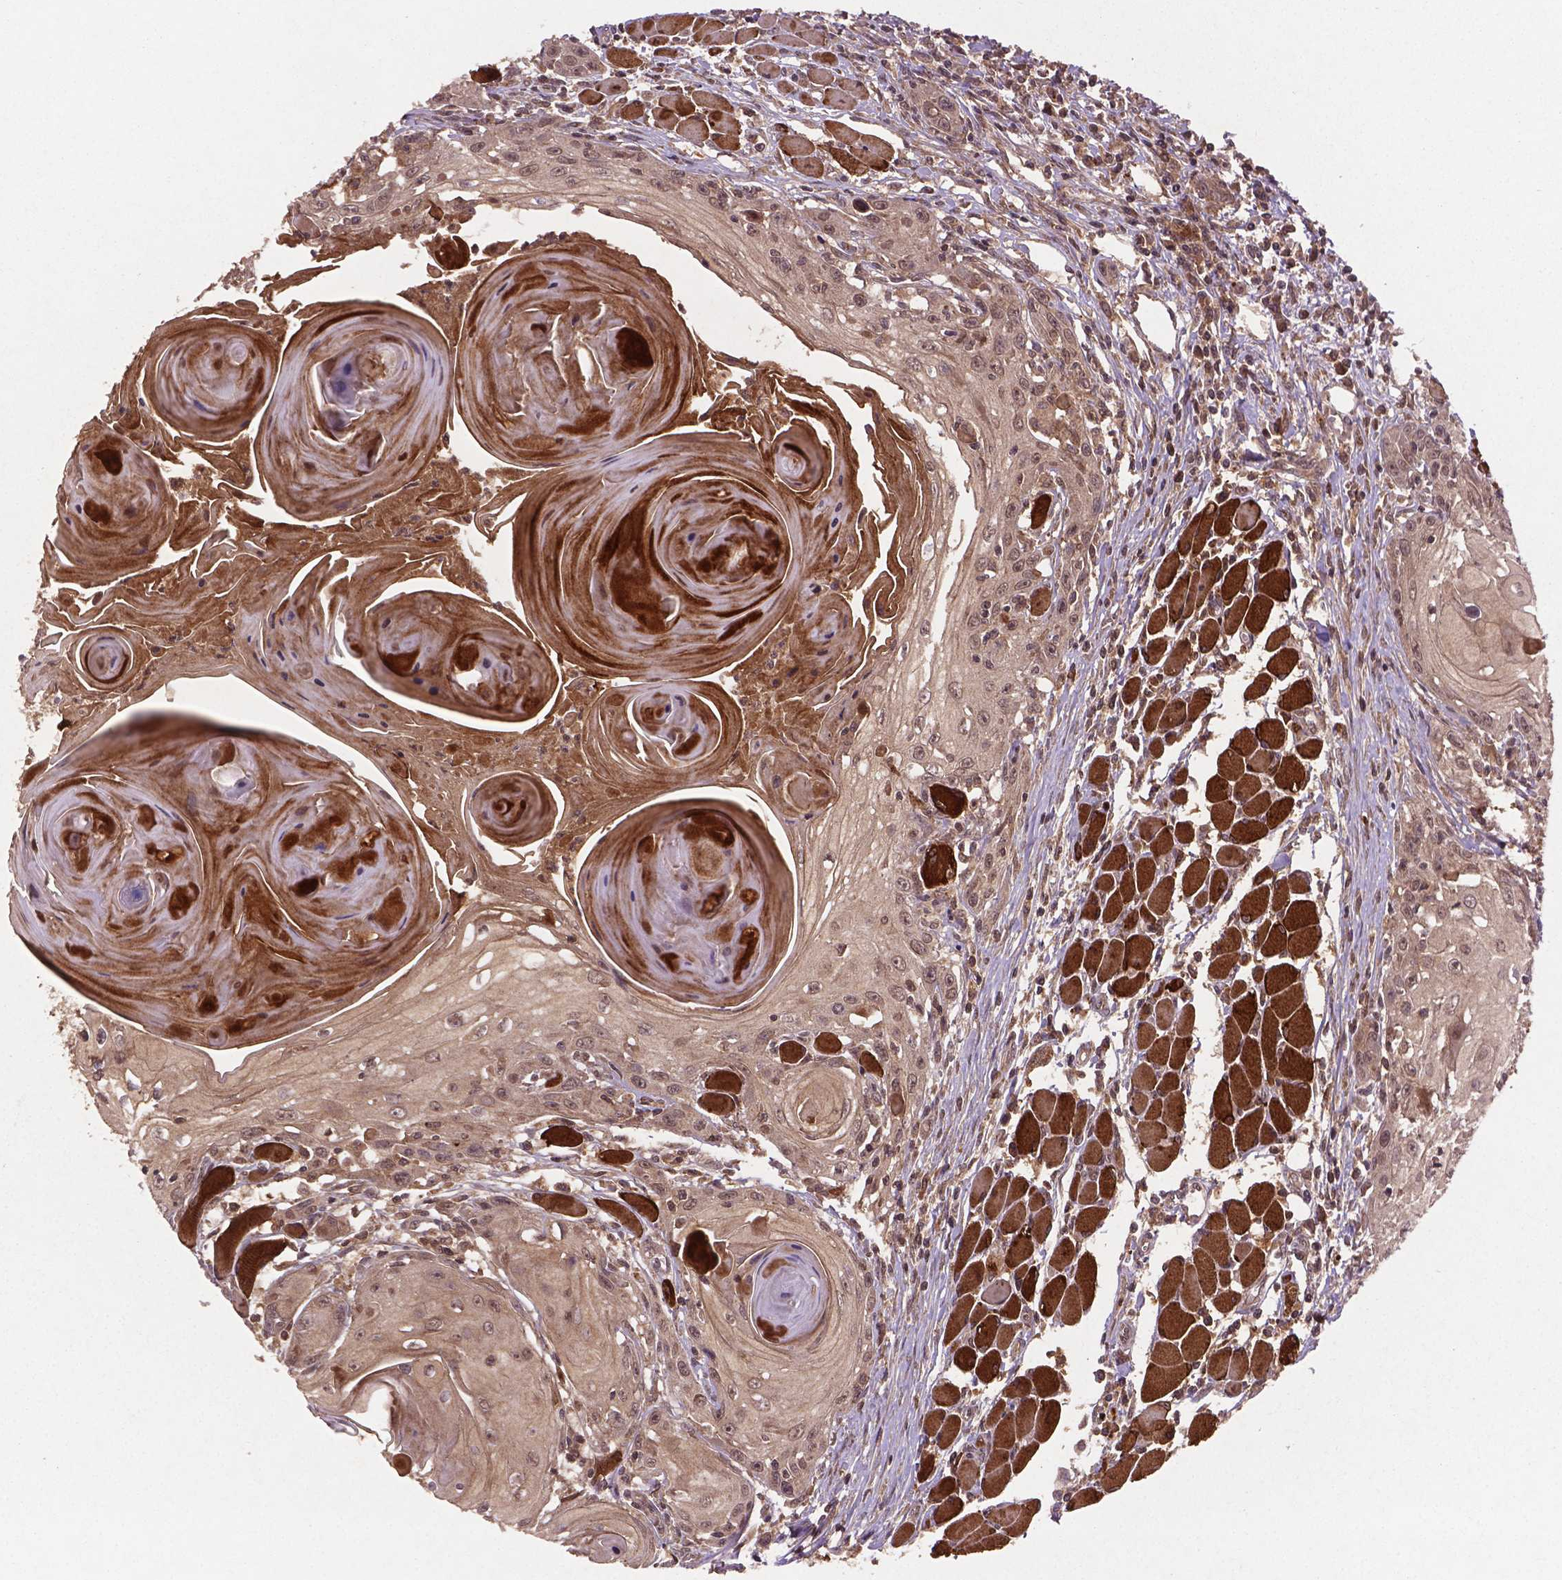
{"staining": {"intensity": "weak", "quantity": ">75%", "location": "cytoplasmic/membranous,nuclear"}, "tissue": "head and neck cancer", "cell_type": "Tumor cells", "image_type": "cancer", "snomed": [{"axis": "morphology", "description": "Squamous cell carcinoma, NOS"}, {"axis": "topography", "description": "Head-Neck"}], "caption": "Protein staining of head and neck squamous cell carcinoma tissue exhibits weak cytoplasmic/membranous and nuclear positivity in approximately >75% of tumor cells. The staining is performed using DAB (3,3'-diaminobenzidine) brown chromogen to label protein expression. The nuclei are counter-stained blue using hematoxylin.", "gene": "NIPAL2", "patient": {"sex": "female", "age": 80}}